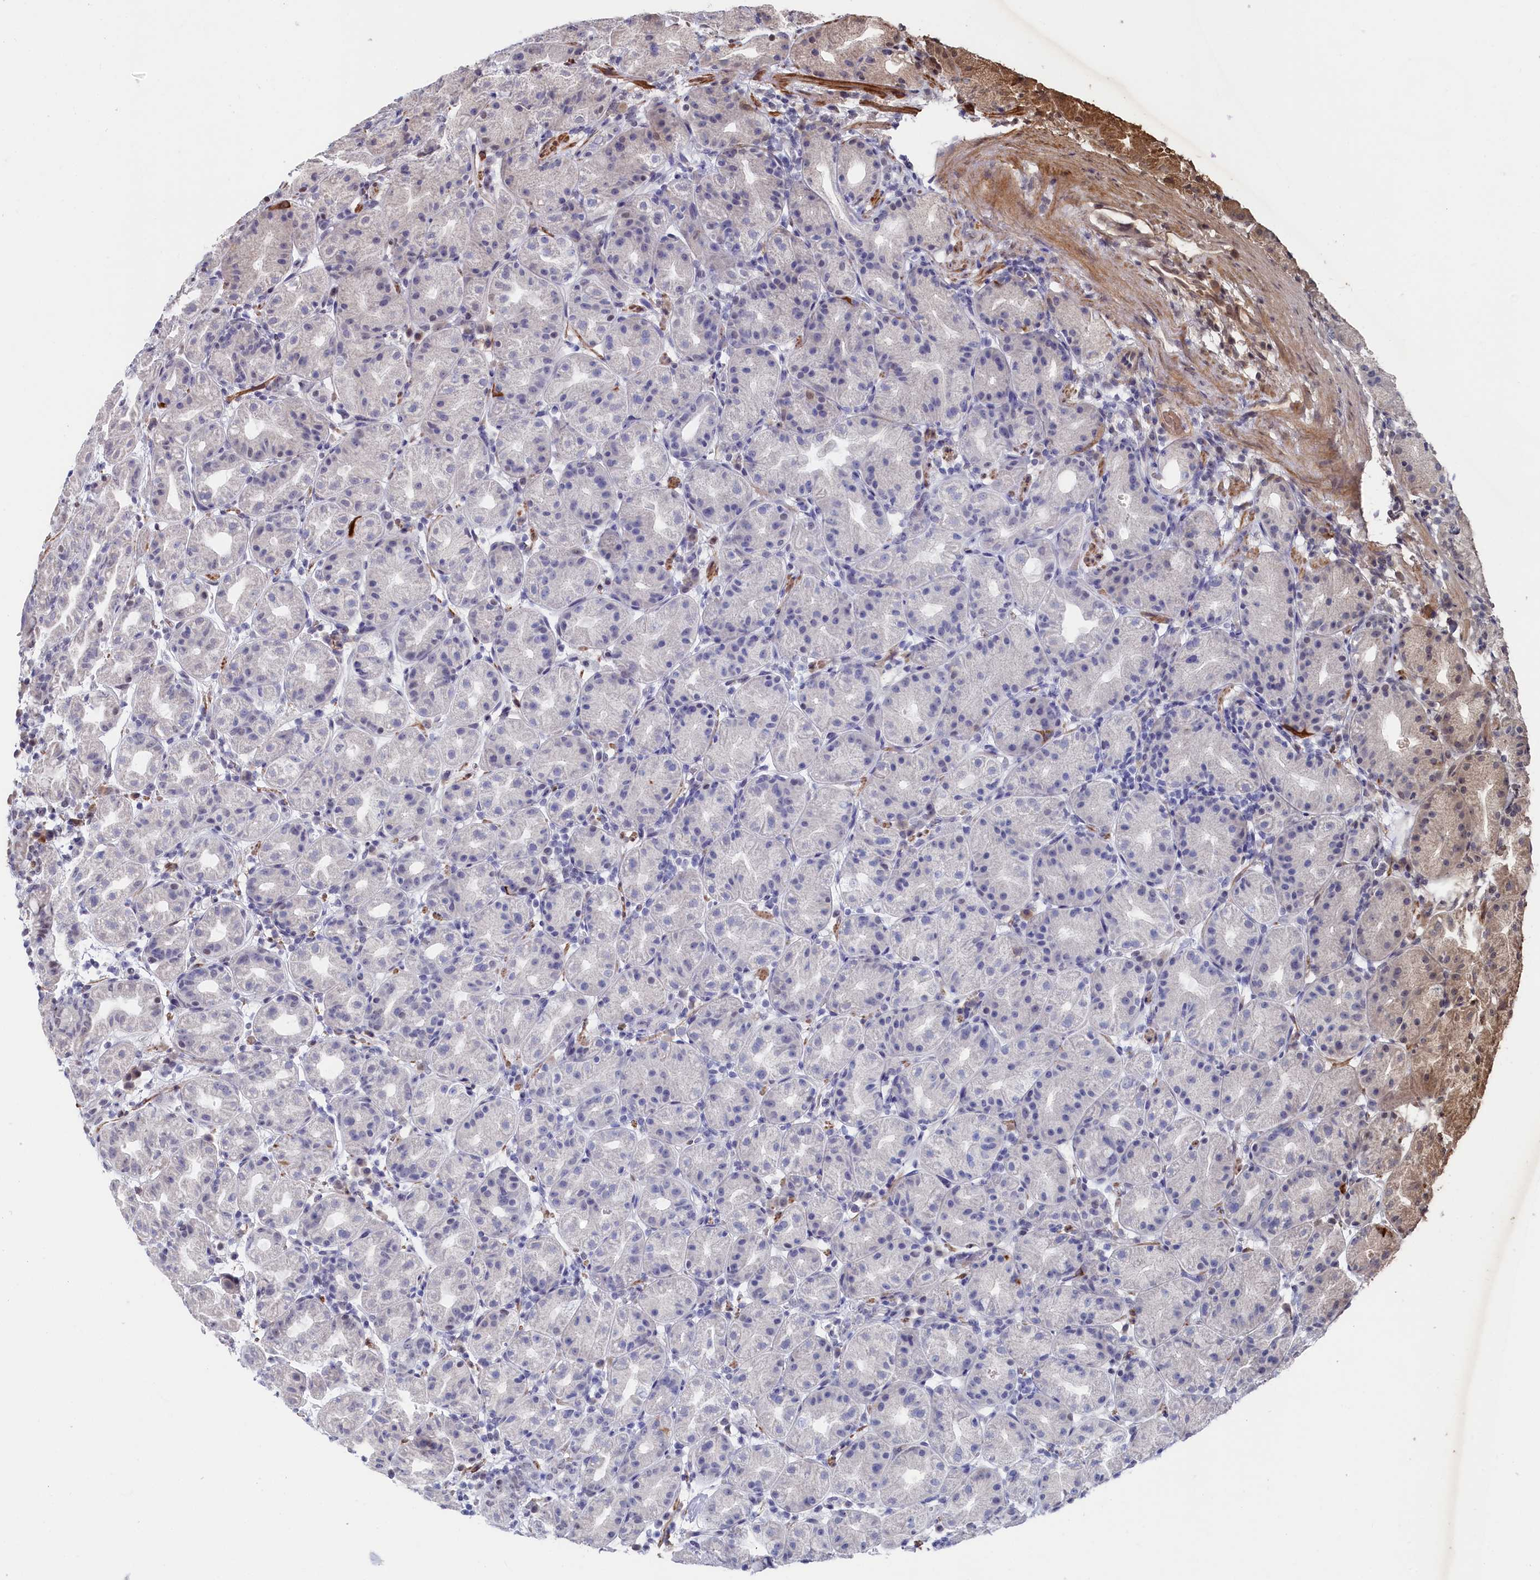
{"staining": {"intensity": "weak", "quantity": "<25%", "location": "cytoplasmic/membranous,nuclear"}, "tissue": "stomach", "cell_type": "Glandular cells", "image_type": "normal", "snomed": [{"axis": "morphology", "description": "Normal tissue, NOS"}, {"axis": "topography", "description": "Stomach"}], "caption": "The immunohistochemistry (IHC) photomicrograph has no significant expression in glandular cells of stomach.", "gene": "TIGD4", "patient": {"sex": "female", "age": 79}}